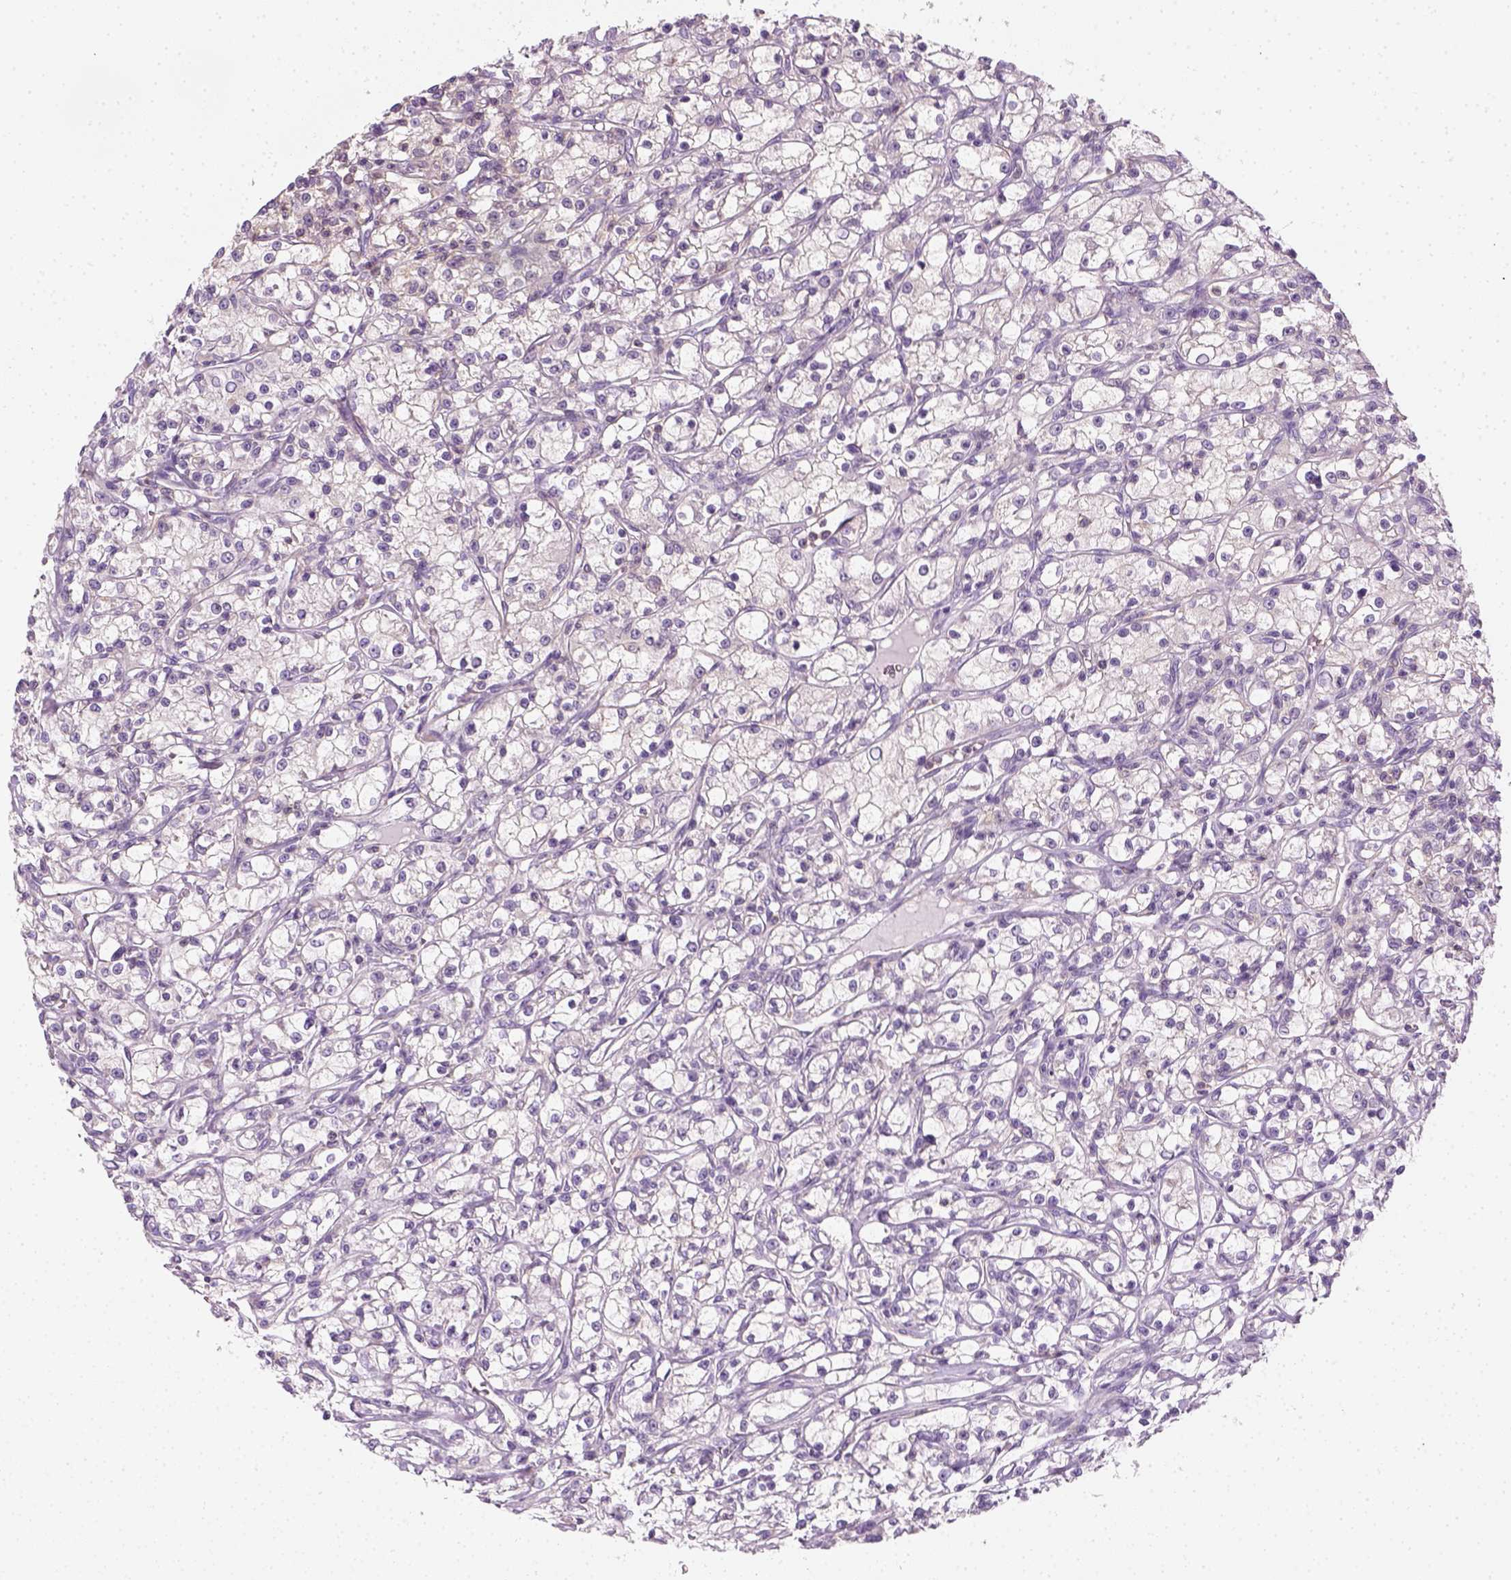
{"staining": {"intensity": "negative", "quantity": "none", "location": "none"}, "tissue": "renal cancer", "cell_type": "Tumor cells", "image_type": "cancer", "snomed": [{"axis": "morphology", "description": "Adenocarcinoma, NOS"}, {"axis": "topography", "description": "Kidney"}], "caption": "There is no significant expression in tumor cells of renal cancer (adenocarcinoma).", "gene": "EPHB1", "patient": {"sex": "female", "age": 59}}